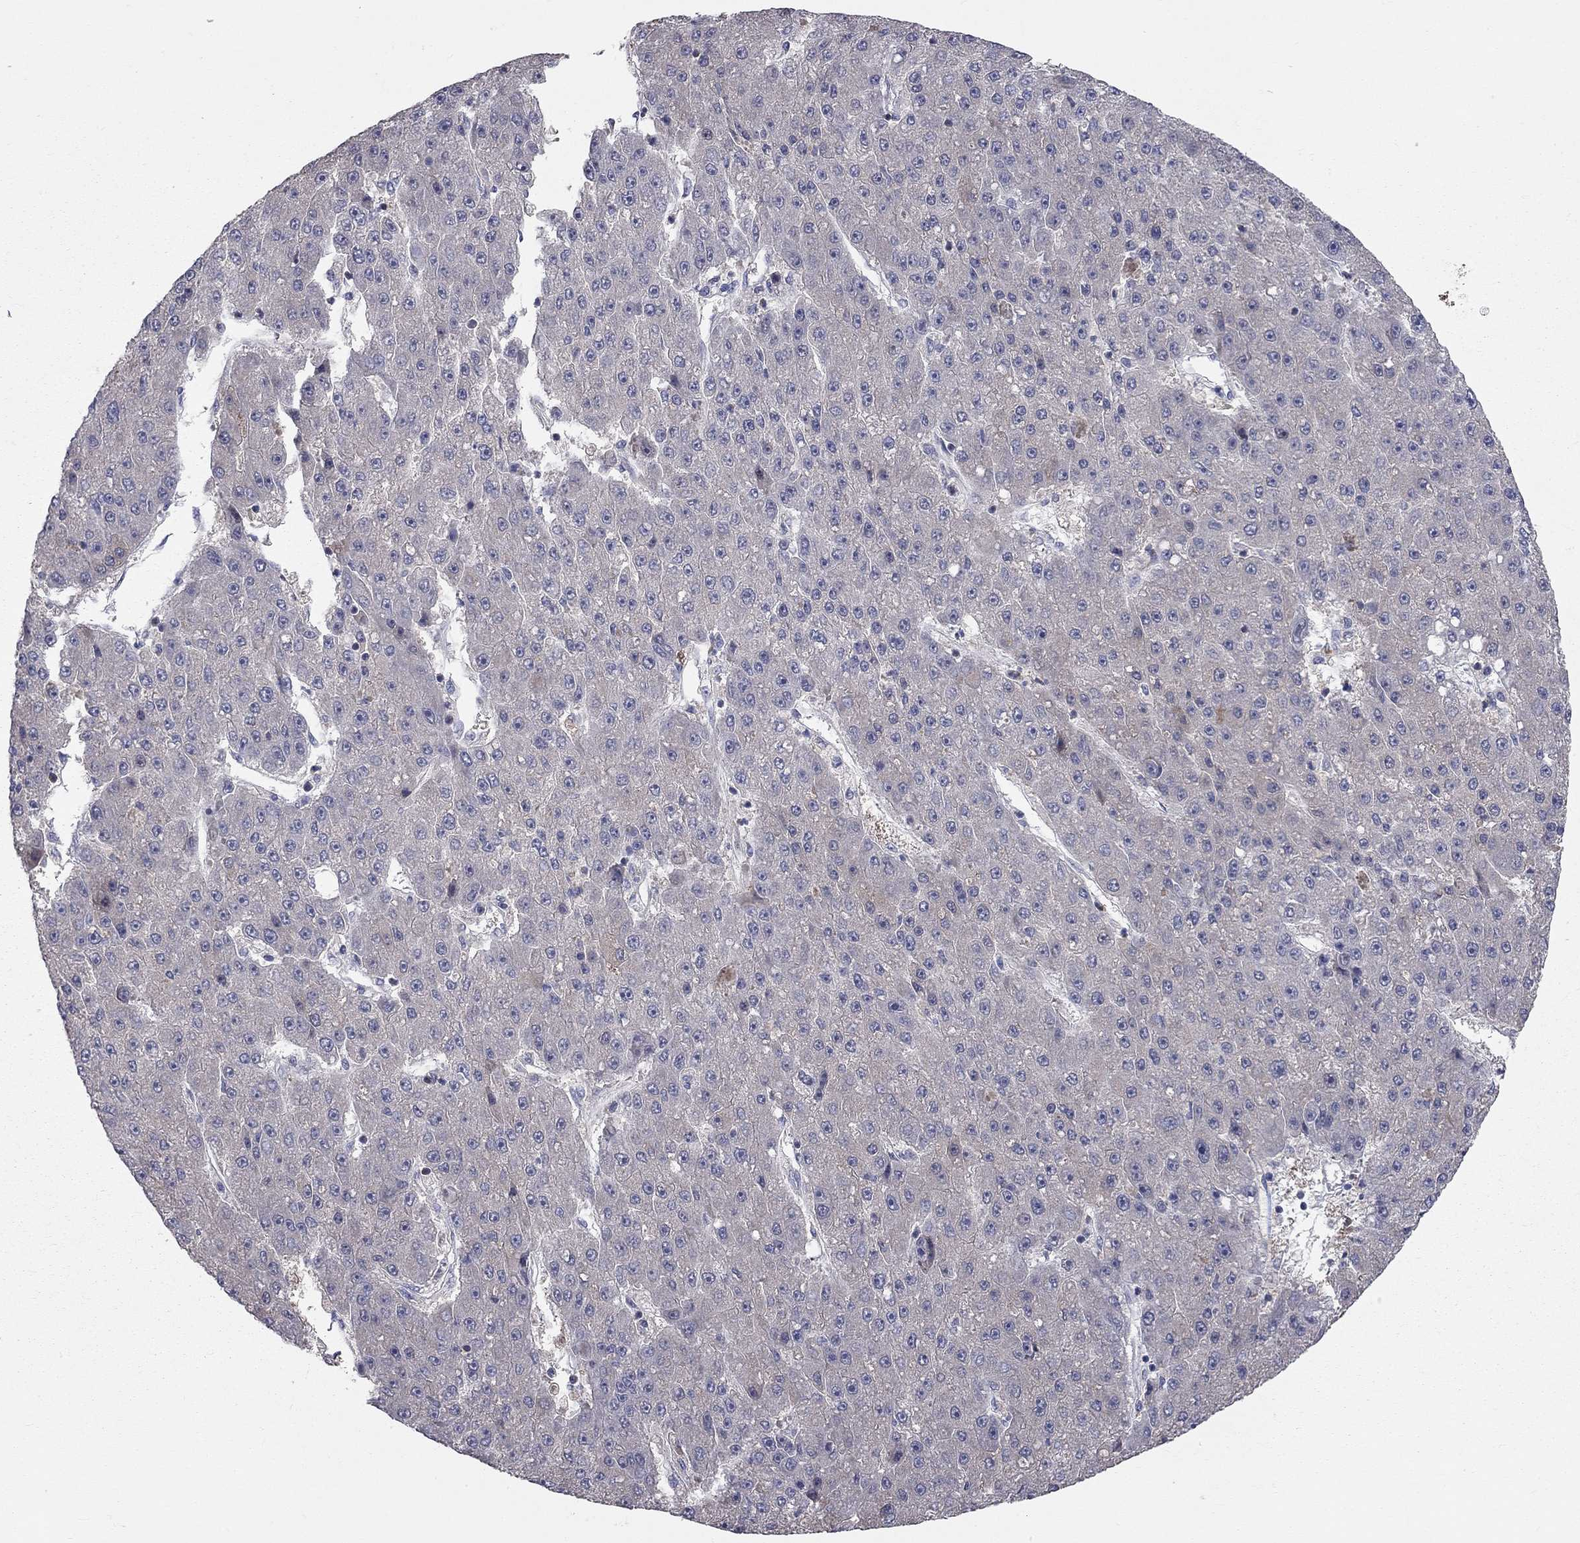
{"staining": {"intensity": "negative", "quantity": "none", "location": "none"}, "tissue": "liver cancer", "cell_type": "Tumor cells", "image_type": "cancer", "snomed": [{"axis": "morphology", "description": "Carcinoma, Hepatocellular, NOS"}, {"axis": "topography", "description": "Liver"}], "caption": "The image exhibits no staining of tumor cells in liver cancer.", "gene": "KANSL1L", "patient": {"sex": "male", "age": 67}}